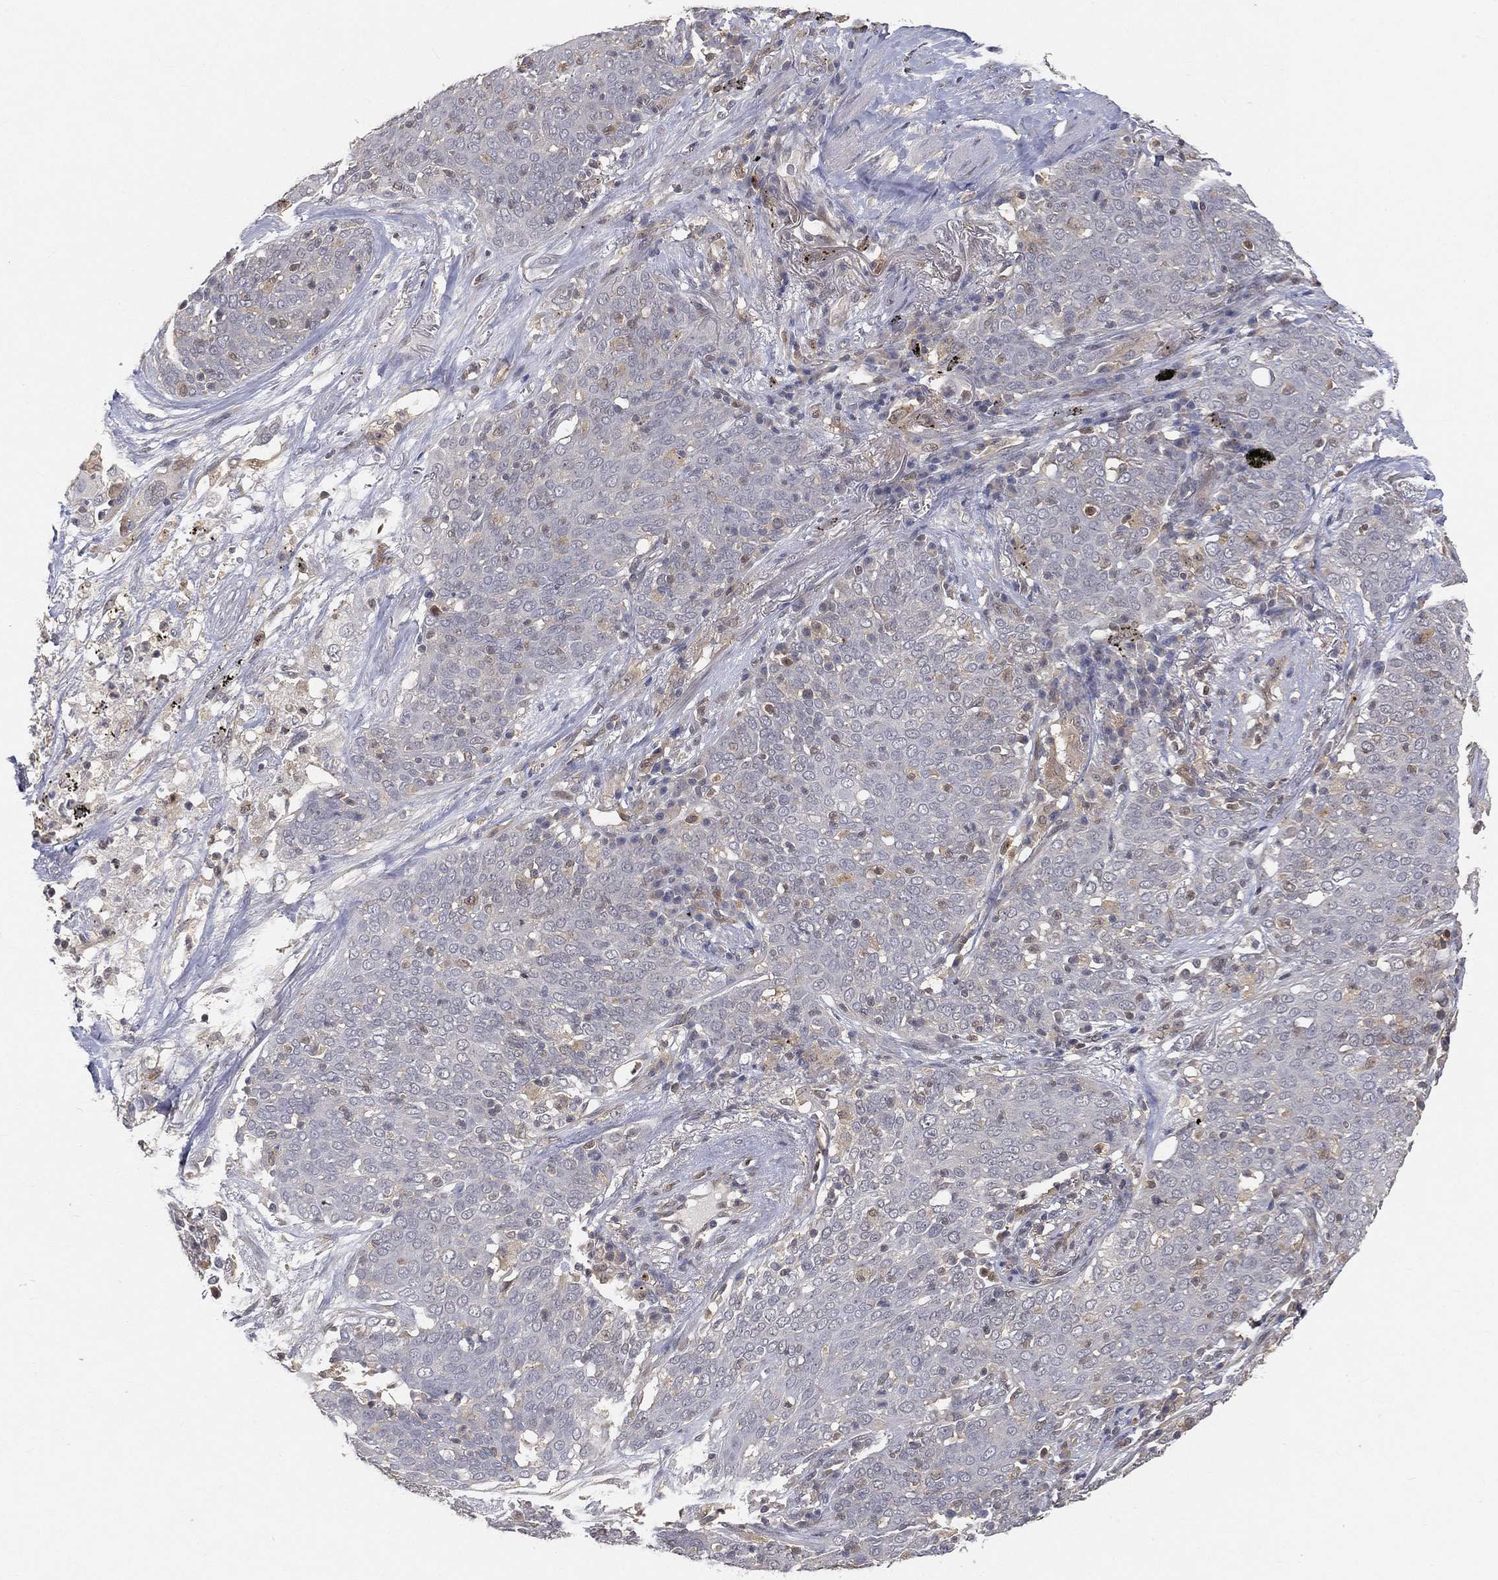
{"staining": {"intensity": "negative", "quantity": "none", "location": "none"}, "tissue": "lung cancer", "cell_type": "Tumor cells", "image_type": "cancer", "snomed": [{"axis": "morphology", "description": "Squamous cell carcinoma, NOS"}, {"axis": "topography", "description": "Lung"}], "caption": "Histopathology image shows no significant protein staining in tumor cells of squamous cell carcinoma (lung). (DAB immunohistochemistry (IHC) with hematoxylin counter stain).", "gene": "MAPK1", "patient": {"sex": "male", "age": 82}}